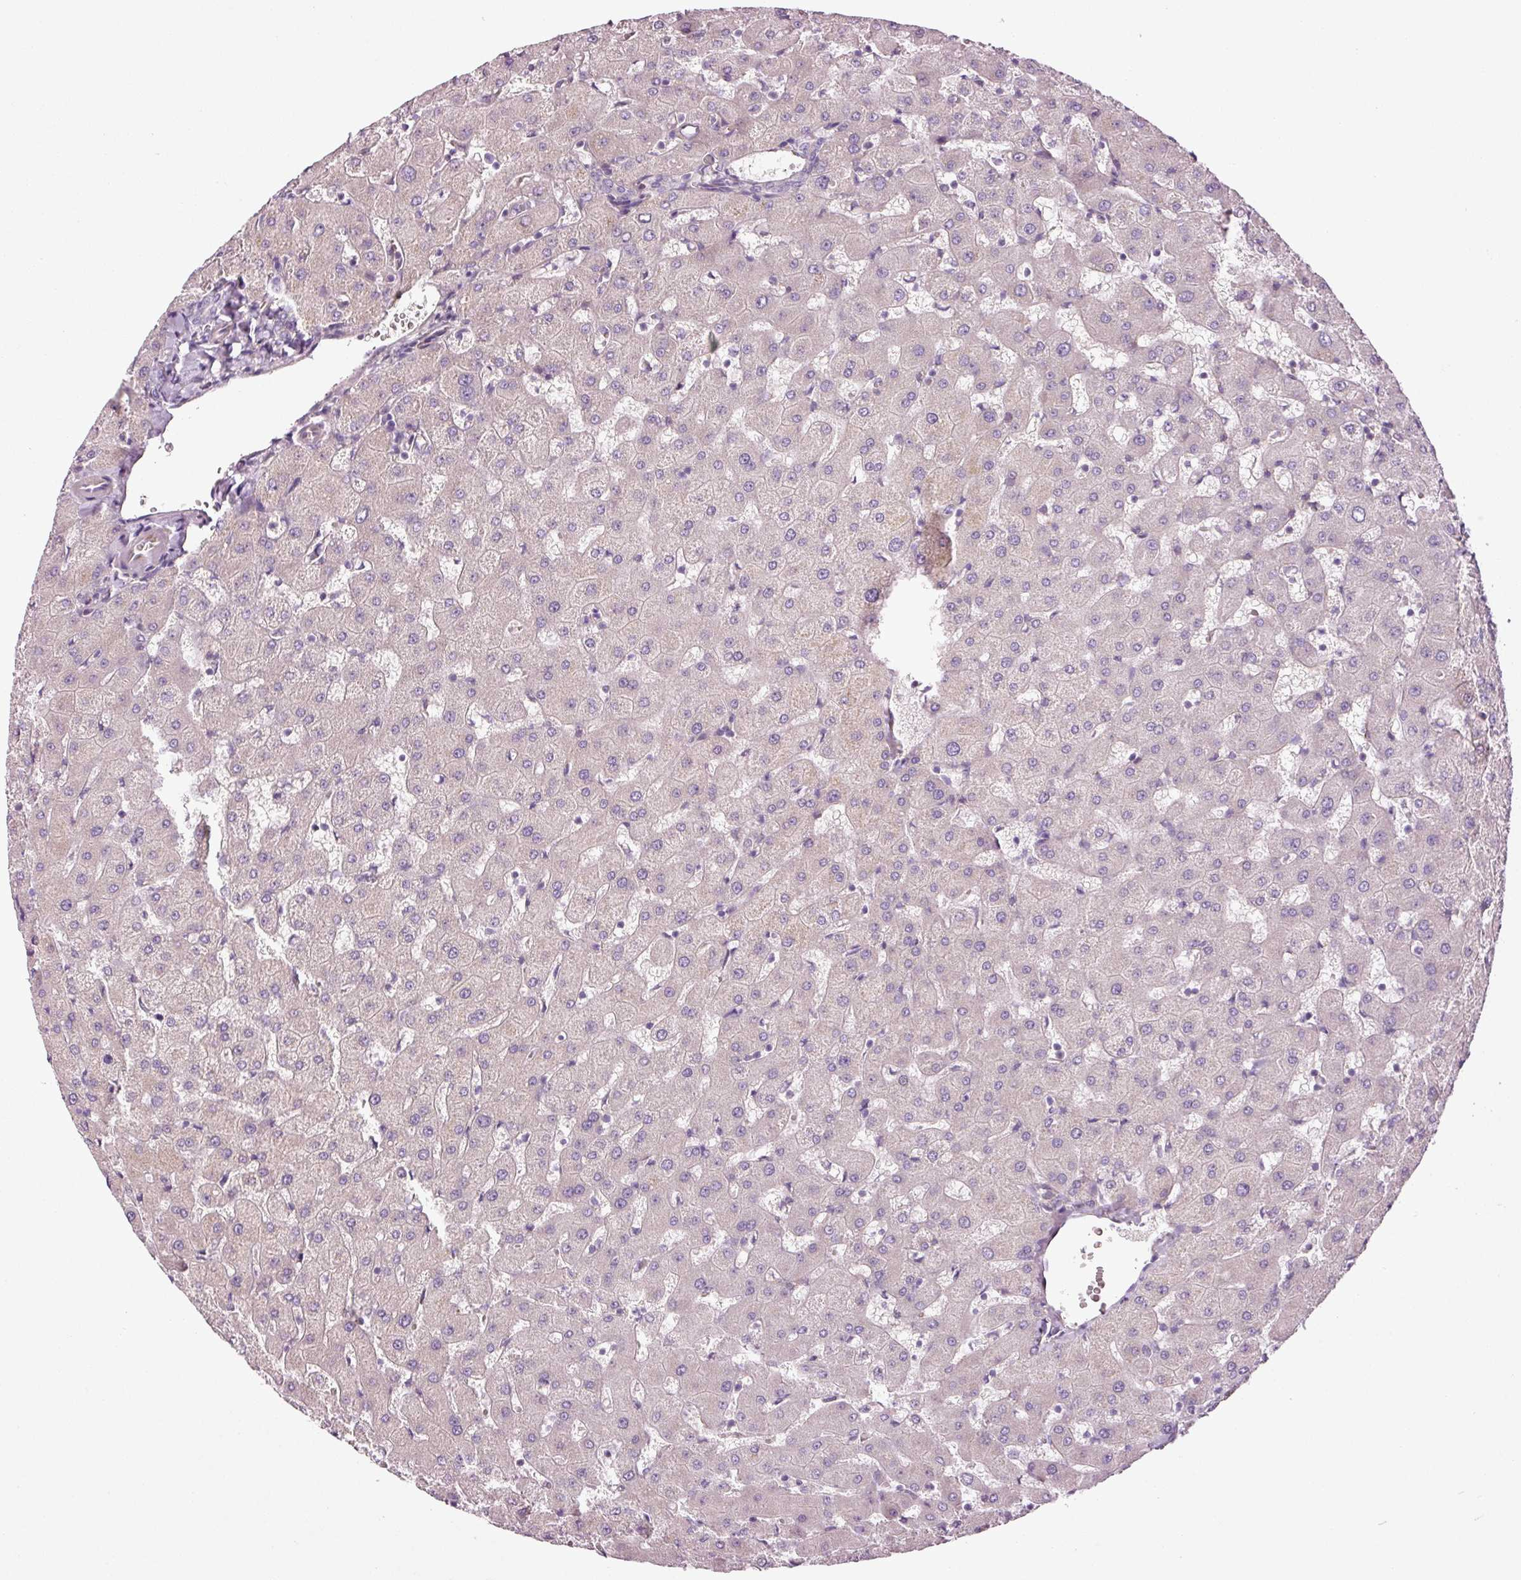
{"staining": {"intensity": "negative", "quantity": "none", "location": "none"}, "tissue": "liver", "cell_type": "Cholangiocytes", "image_type": "normal", "snomed": [{"axis": "morphology", "description": "Normal tissue, NOS"}, {"axis": "topography", "description": "Liver"}], "caption": "This is a image of immunohistochemistry staining of benign liver, which shows no positivity in cholangiocytes.", "gene": "ANKRD20A1", "patient": {"sex": "female", "age": 63}}